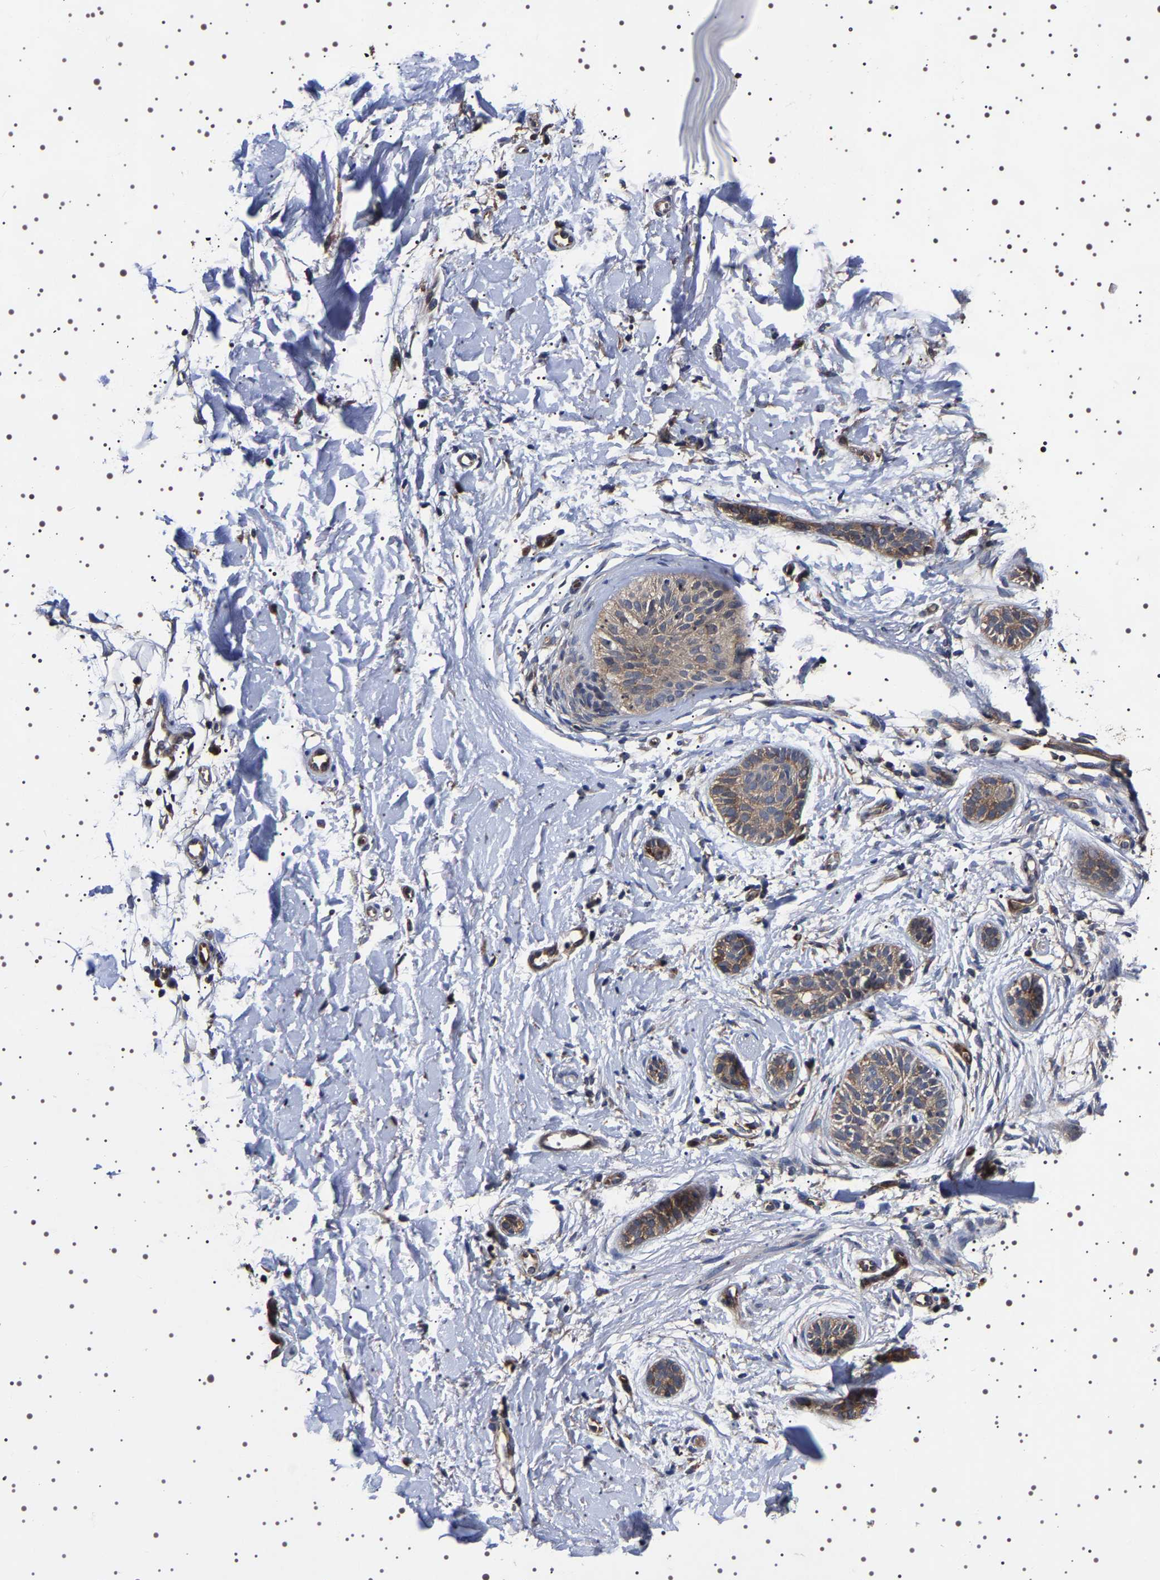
{"staining": {"intensity": "weak", "quantity": ">75%", "location": "cytoplasmic/membranous"}, "tissue": "skin cancer", "cell_type": "Tumor cells", "image_type": "cancer", "snomed": [{"axis": "morphology", "description": "Normal tissue, NOS"}, {"axis": "morphology", "description": "Basal cell carcinoma"}, {"axis": "topography", "description": "Skin"}], "caption": "IHC of skin cancer displays low levels of weak cytoplasmic/membranous positivity in approximately >75% of tumor cells.", "gene": "DARS1", "patient": {"sex": "male", "age": 63}}